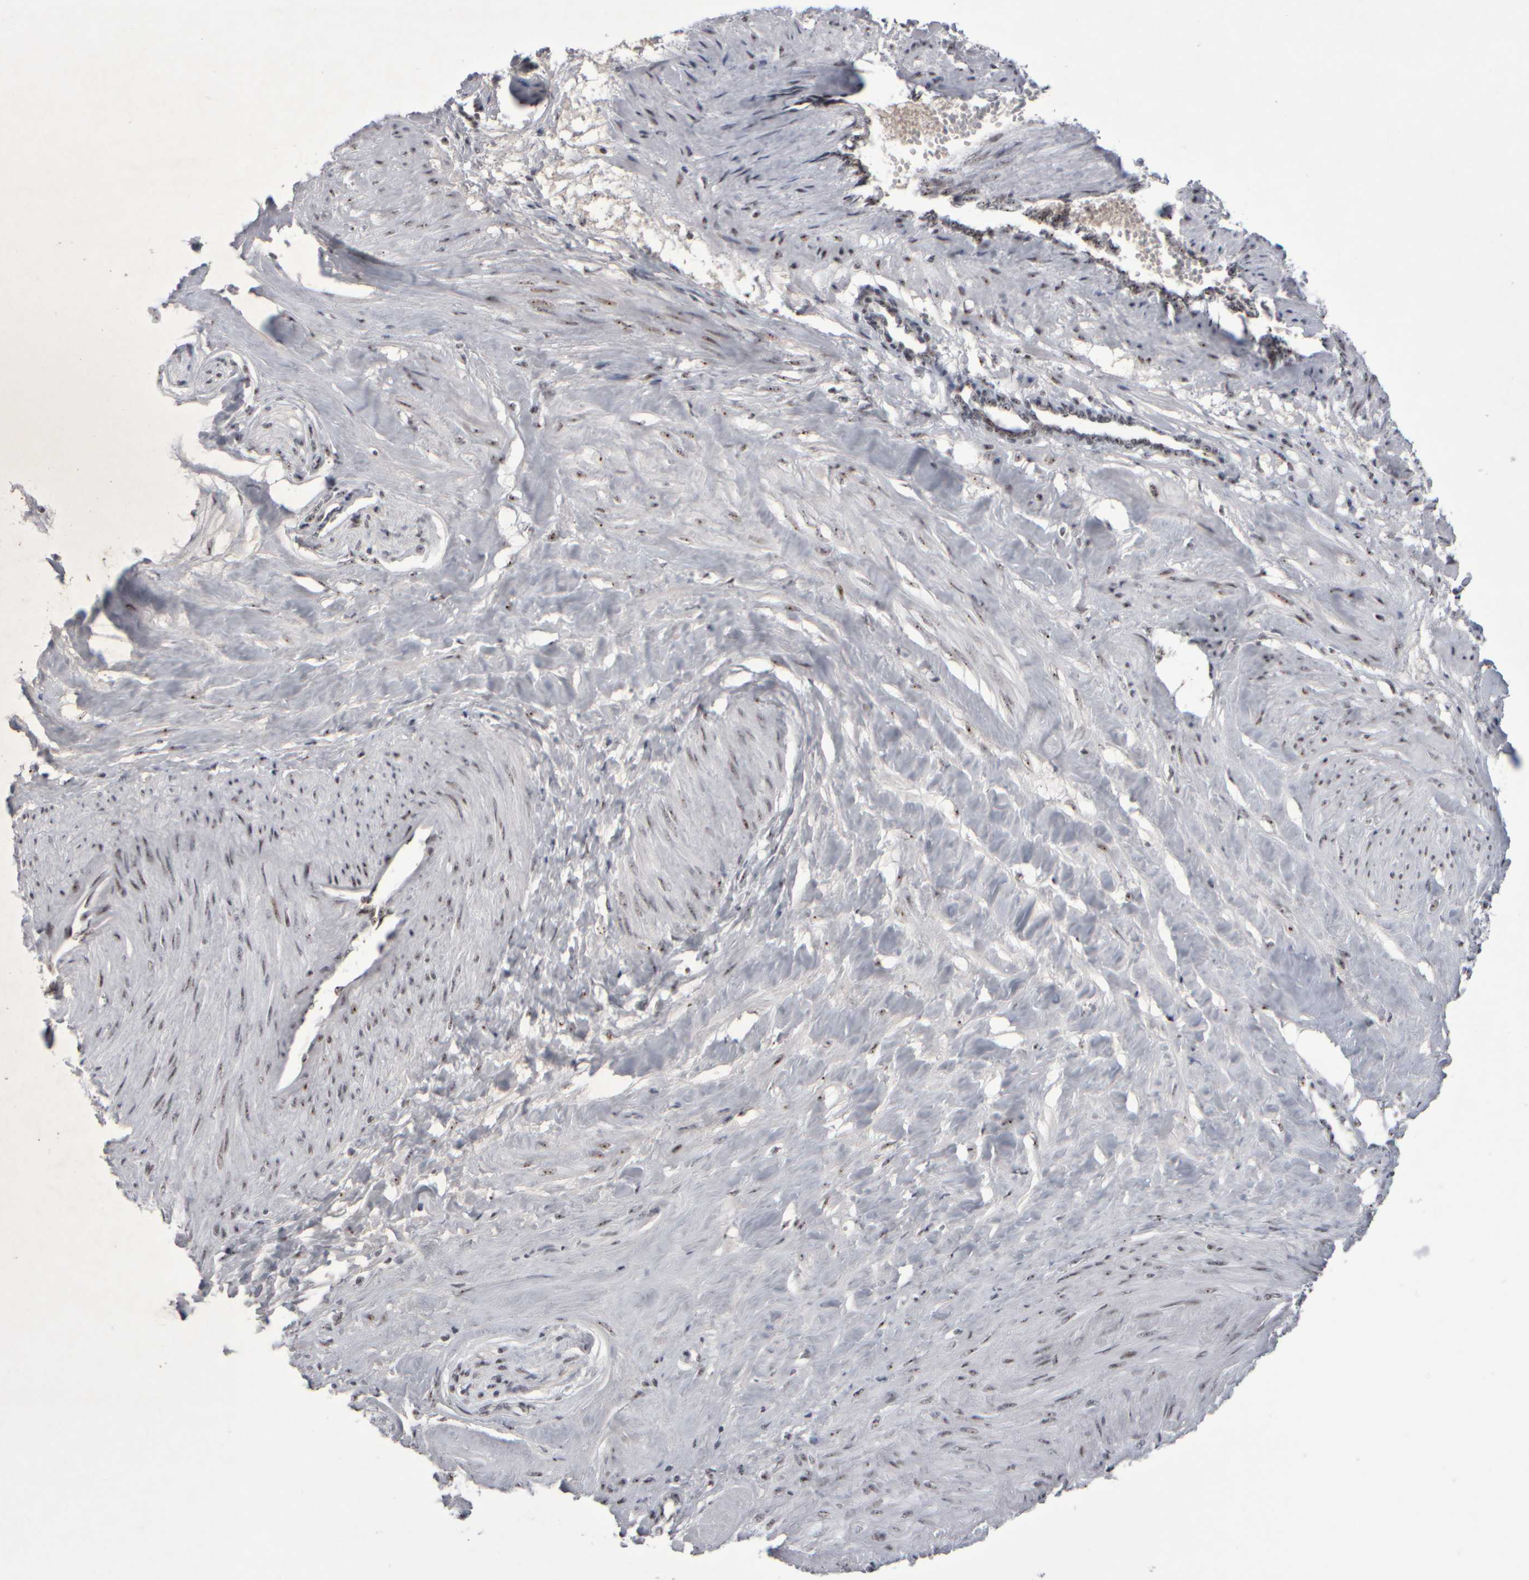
{"staining": {"intensity": "moderate", "quantity": "25%-75%", "location": "nuclear"}, "tissue": "smooth muscle", "cell_type": "Smooth muscle cells", "image_type": "normal", "snomed": [{"axis": "morphology", "description": "Normal tissue, NOS"}, {"axis": "topography", "description": "Endometrium"}], "caption": "An immunohistochemistry (IHC) image of benign tissue is shown. Protein staining in brown highlights moderate nuclear positivity in smooth muscle within smooth muscle cells.", "gene": "SURF6", "patient": {"sex": "female", "age": 33}}